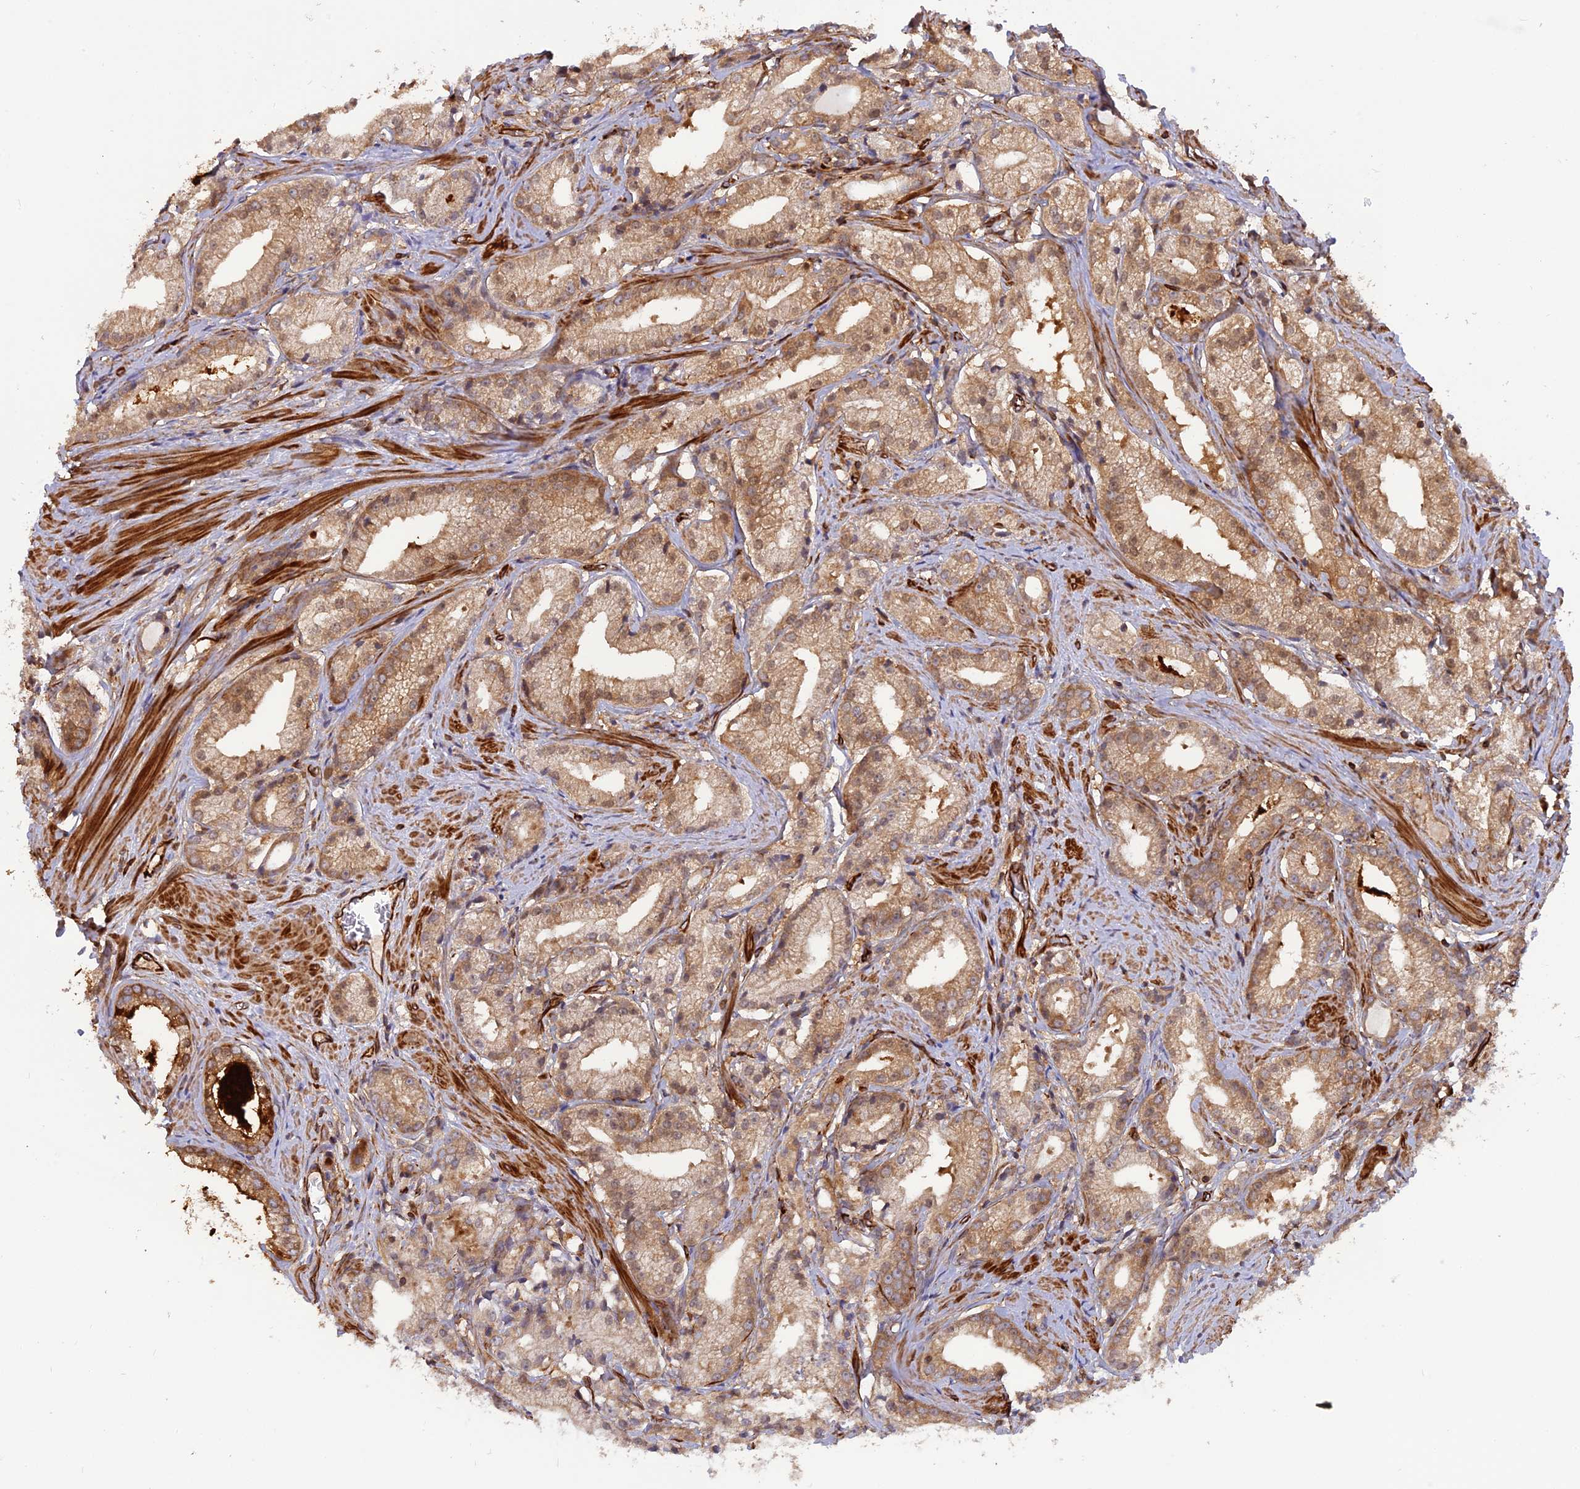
{"staining": {"intensity": "moderate", "quantity": ">75%", "location": "cytoplasmic/membranous"}, "tissue": "prostate cancer", "cell_type": "Tumor cells", "image_type": "cancer", "snomed": [{"axis": "morphology", "description": "Adenocarcinoma, Low grade"}, {"axis": "topography", "description": "Prostate"}], "caption": "Immunohistochemistry of human prostate cancer (adenocarcinoma (low-grade)) demonstrates medium levels of moderate cytoplasmic/membranous staining in about >75% of tumor cells.", "gene": "PHLDB3", "patient": {"sex": "male", "age": 57}}